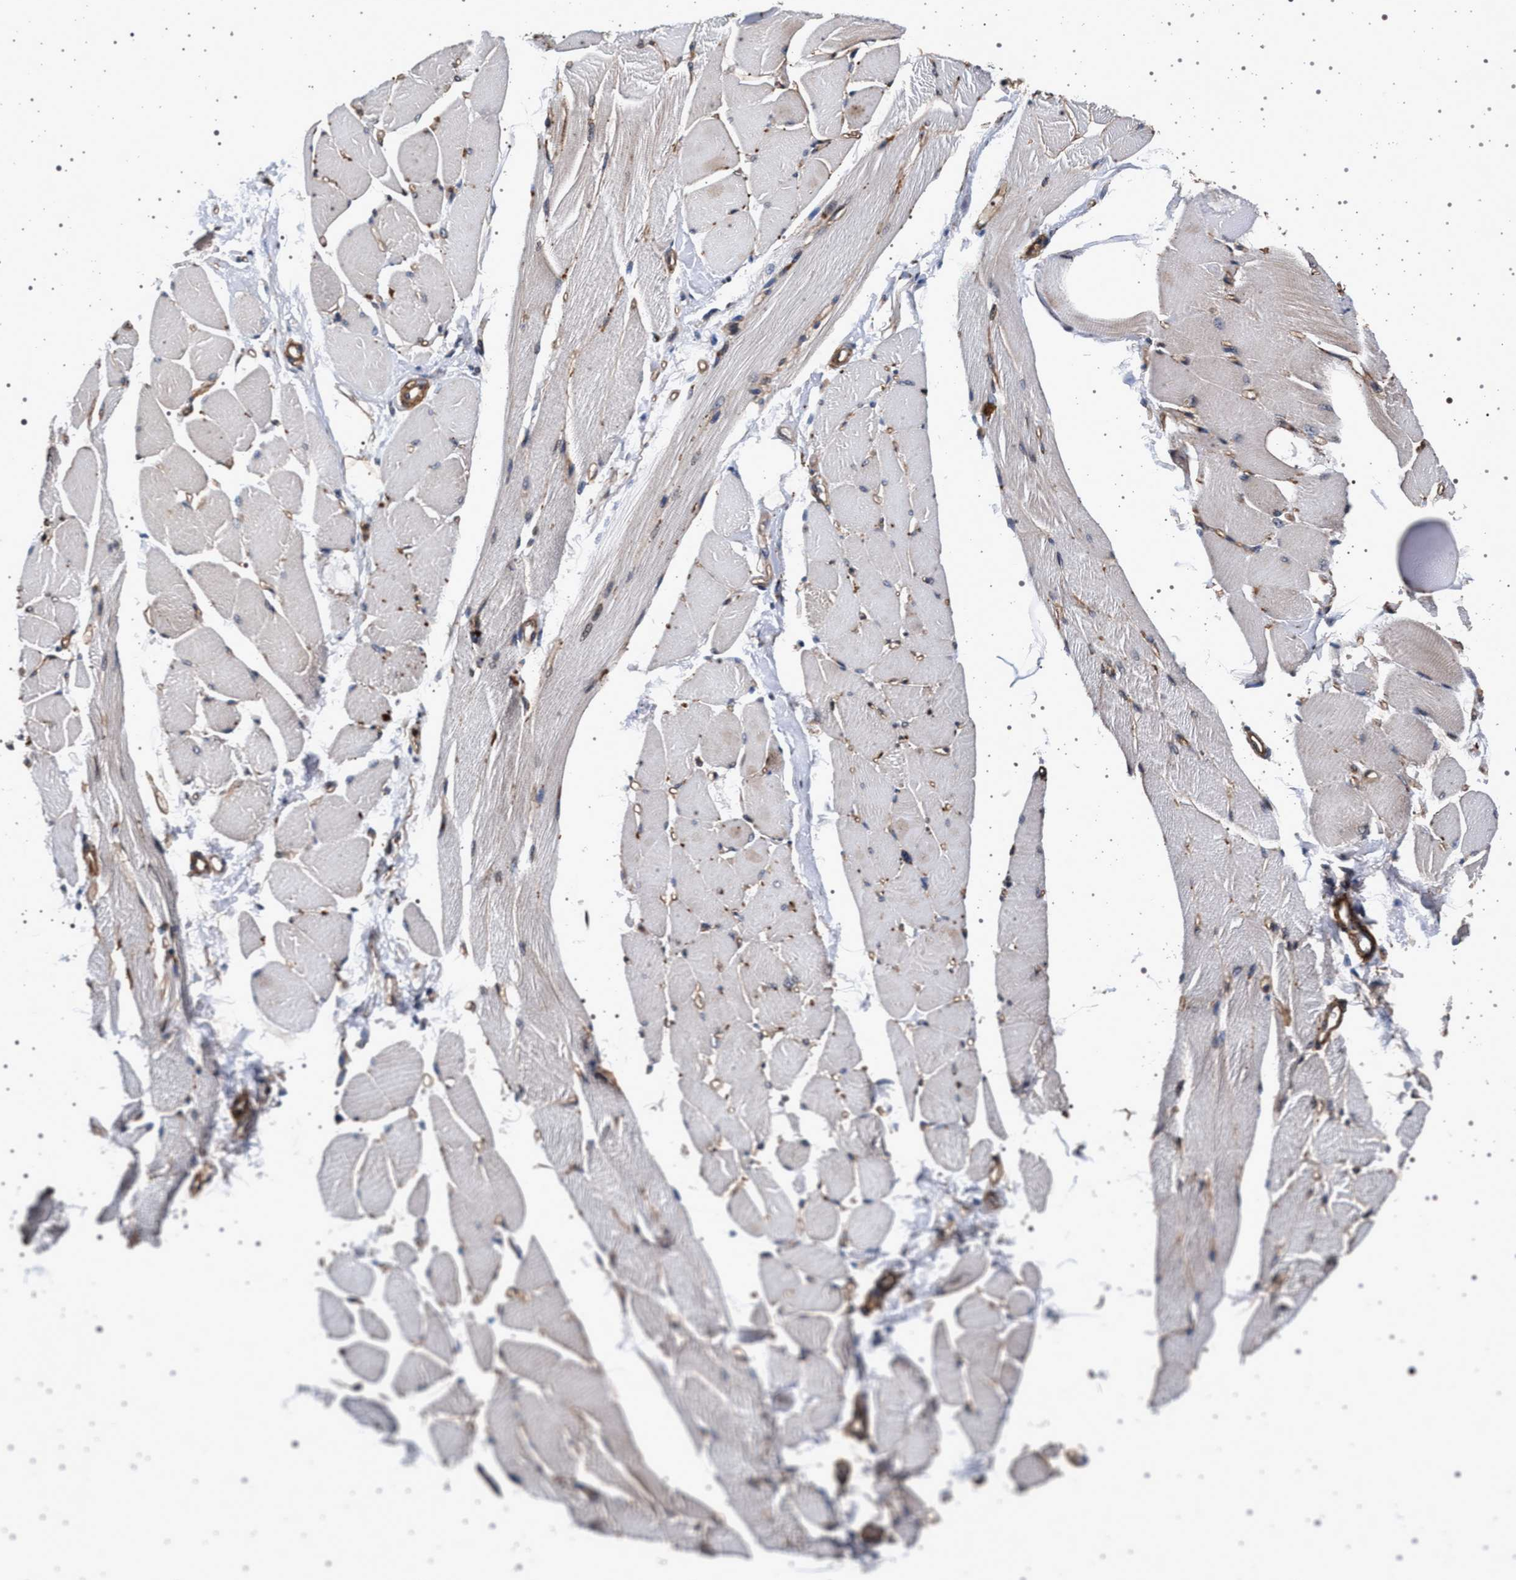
{"staining": {"intensity": "weak", "quantity": "25%-75%", "location": "cytoplasmic/membranous,nuclear"}, "tissue": "skeletal muscle", "cell_type": "Myocytes", "image_type": "normal", "snomed": [{"axis": "morphology", "description": "Normal tissue, NOS"}, {"axis": "topography", "description": "Skeletal muscle"}, {"axis": "topography", "description": "Peripheral nerve tissue"}], "caption": "Weak cytoplasmic/membranous,nuclear protein staining is appreciated in about 25%-75% of myocytes in skeletal muscle. Immunohistochemistry stains the protein of interest in brown and the nuclei are stained blue.", "gene": "KCNK6", "patient": {"sex": "female", "age": 84}}